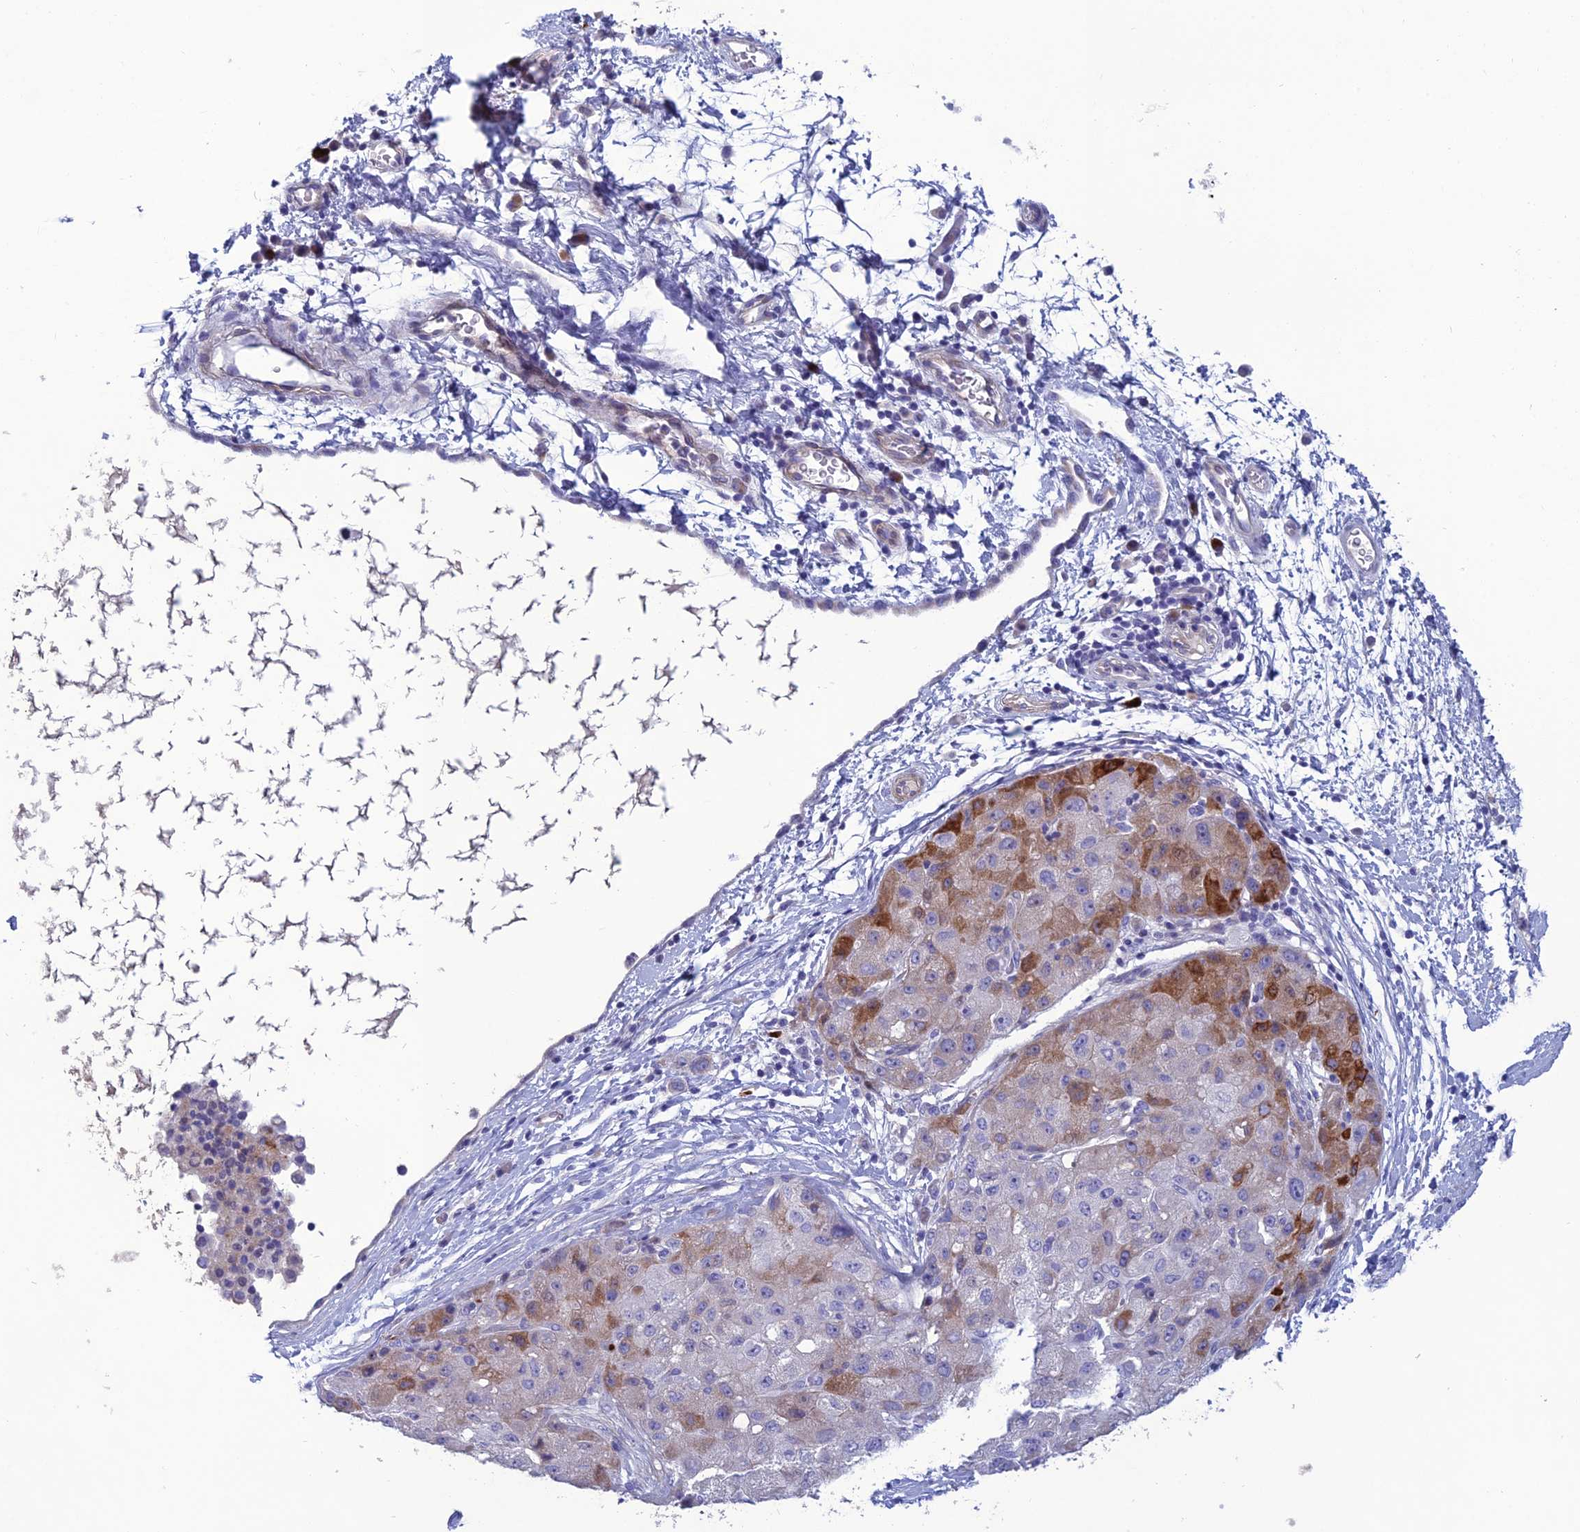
{"staining": {"intensity": "strong", "quantity": "<25%", "location": "cytoplasmic/membranous"}, "tissue": "liver cancer", "cell_type": "Tumor cells", "image_type": "cancer", "snomed": [{"axis": "morphology", "description": "Carcinoma, Hepatocellular, NOS"}, {"axis": "topography", "description": "Liver"}], "caption": "Immunohistochemistry image of neoplastic tissue: human hepatocellular carcinoma (liver) stained using immunohistochemistry displays medium levels of strong protein expression localized specifically in the cytoplasmic/membranous of tumor cells, appearing as a cytoplasmic/membranous brown color.", "gene": "OR56B1", "patient": {"sex": "male", "age": 80}}